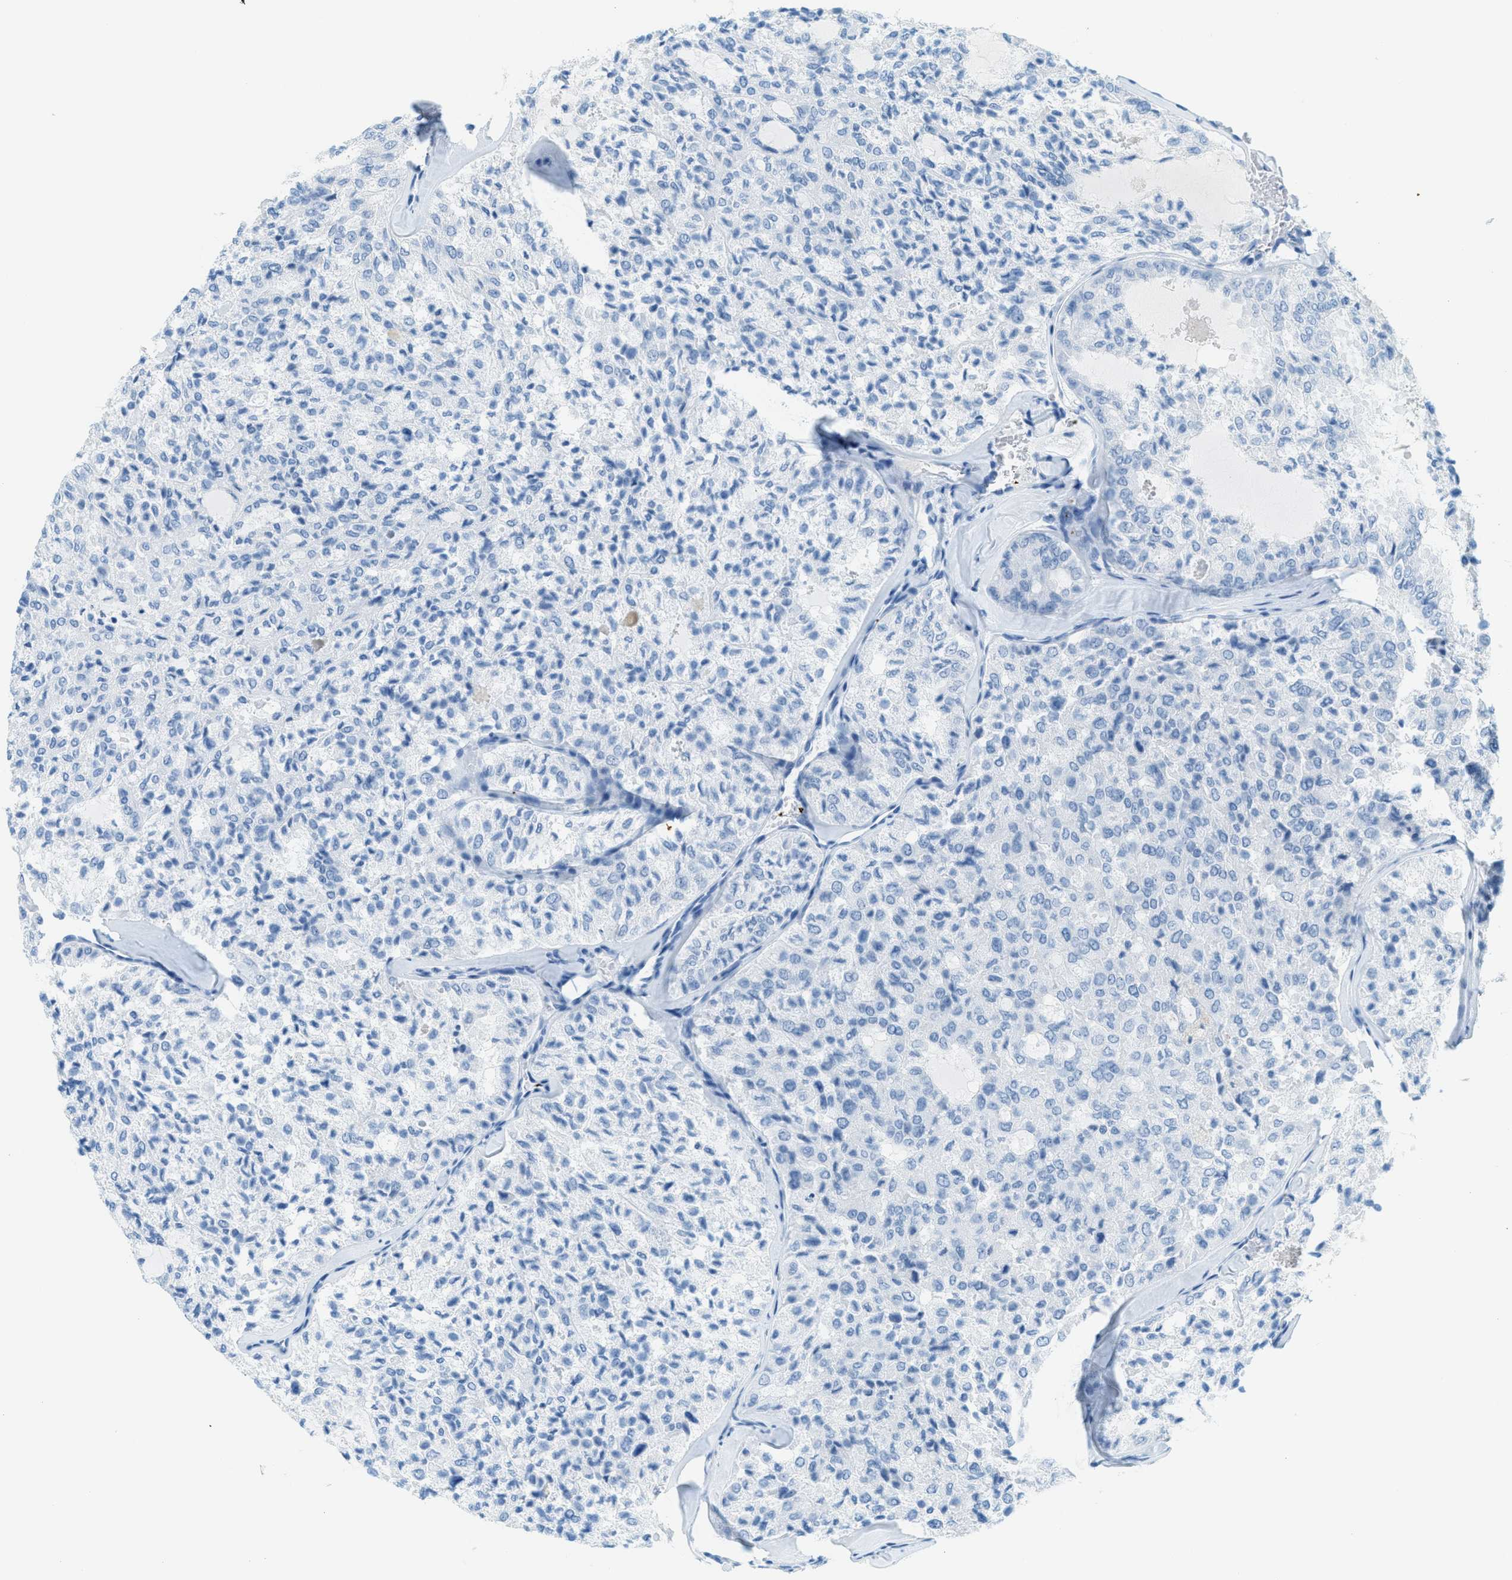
{"staining": {"intensity": "negative", "quantity": "none", "location": "none"}, "tissue": "thyroid cancer", "cell_type": "Tumor cells", "image_type": "cancer", "snomed": [{"axis": "morphology", "description": "Follicular adenoma carcinoma, NOS"}, {"axis": "topography", "description": "Thyroid gland"}], "caption": "This is a photomicrograph of immunohistochemistry staining of thyroid follicular adenoma carcinoma, which shows no expression in tumor cells. The staining is performed using DAB brown chromogen with nuclei counter-stained in using hematoxylin.", "gene": "PPBP", "patient": {"sex": "male", "age": 75}}